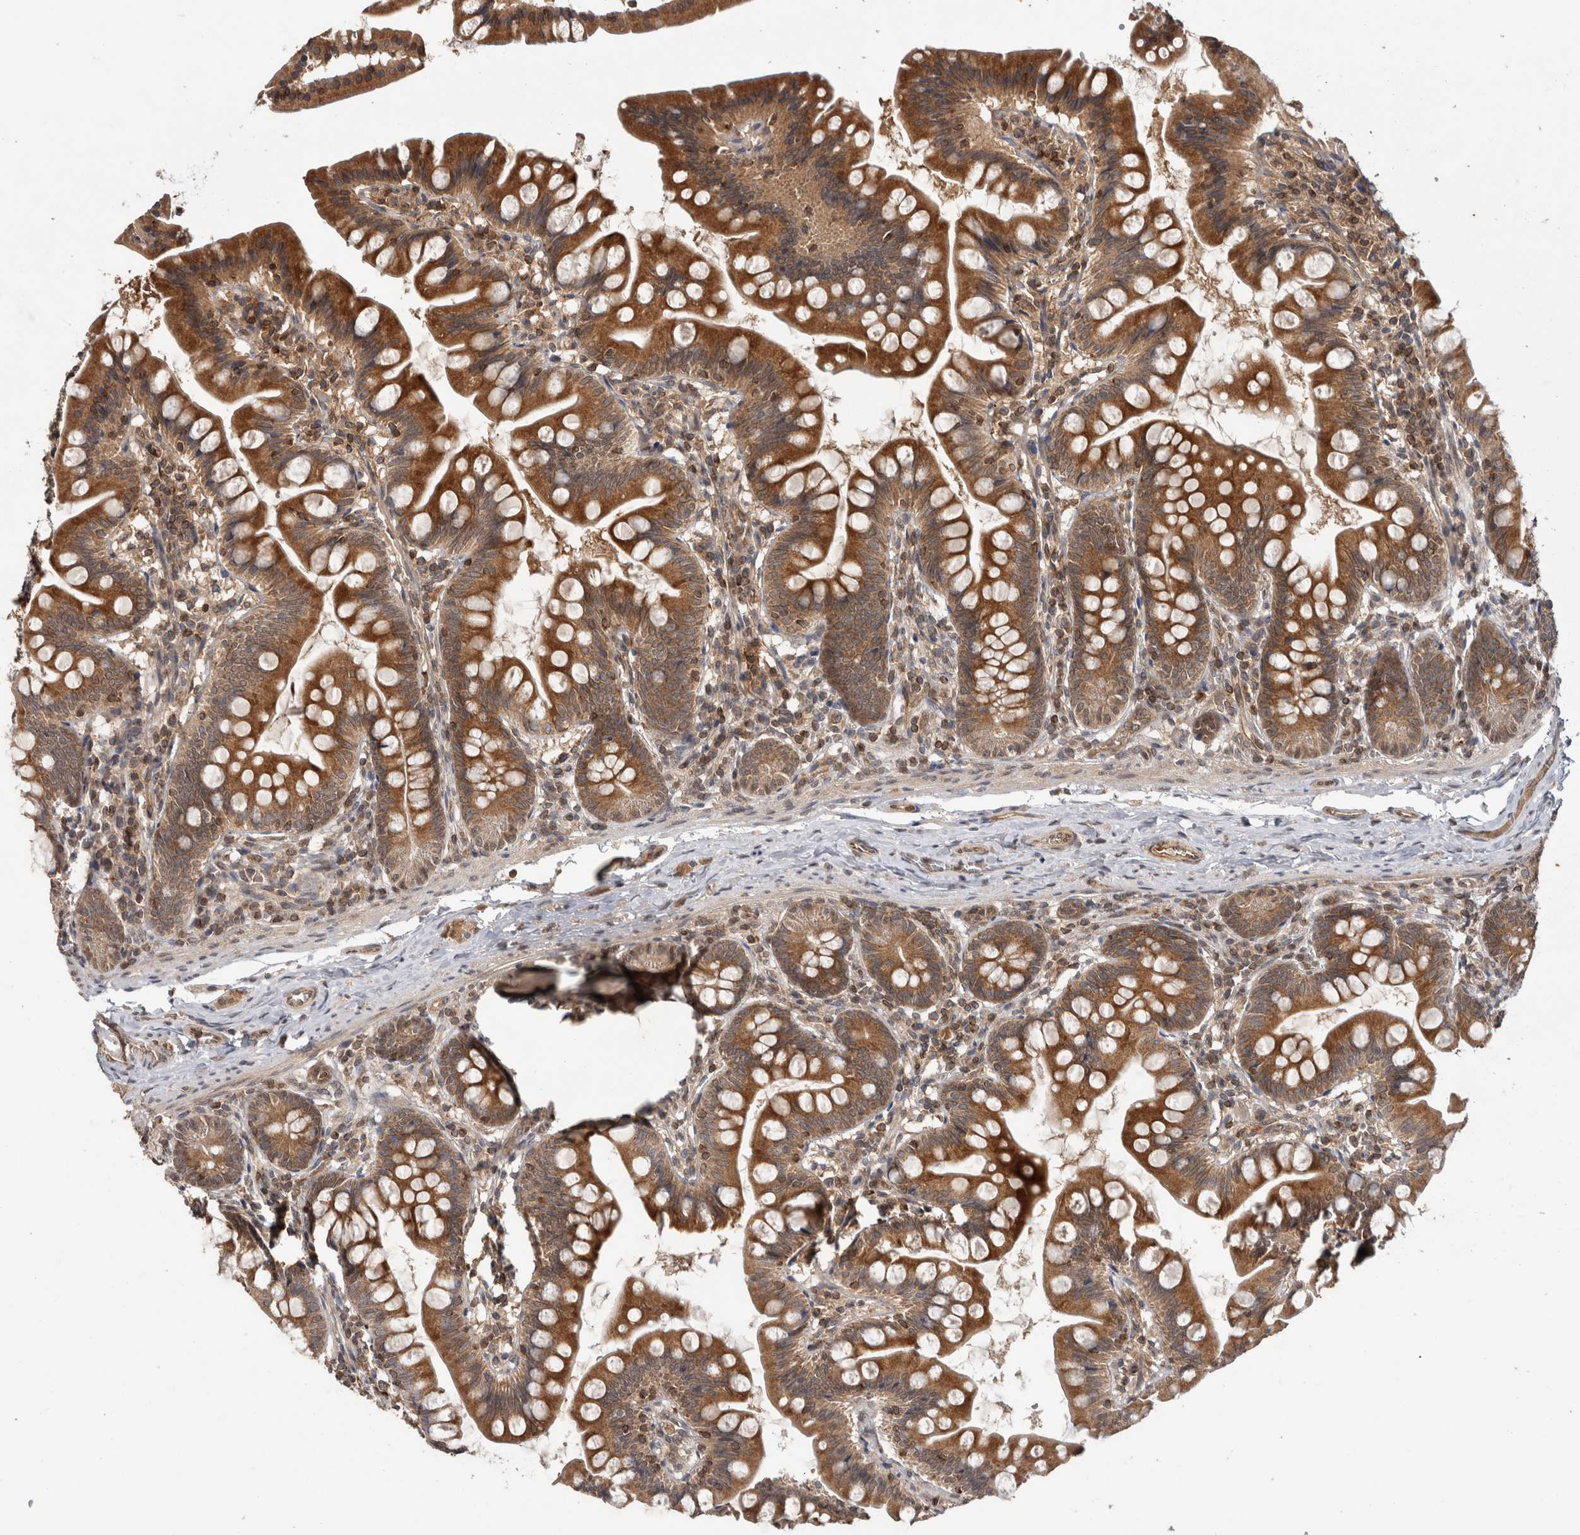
{"staining": {"intensity": "moderate", "quantity": ">75%", "location": "cytoplasmic/membranous"}, "tissue": "small intestine", "cell_type": "Glandular cells", "image_type": "normal", "snomed": [{"axis": "morphology", "description": "Normal tissue, NOS"}, {"axis": "topography", "description": "Small intestine"}], "caption": "Small intestine stained for a protein (brown) reveals moderate cytoplasmic/membranous positive expression in about >75% of glandular cells.", "gene": "HMOX2", "patient": {"sex": "male", "age": 7}}